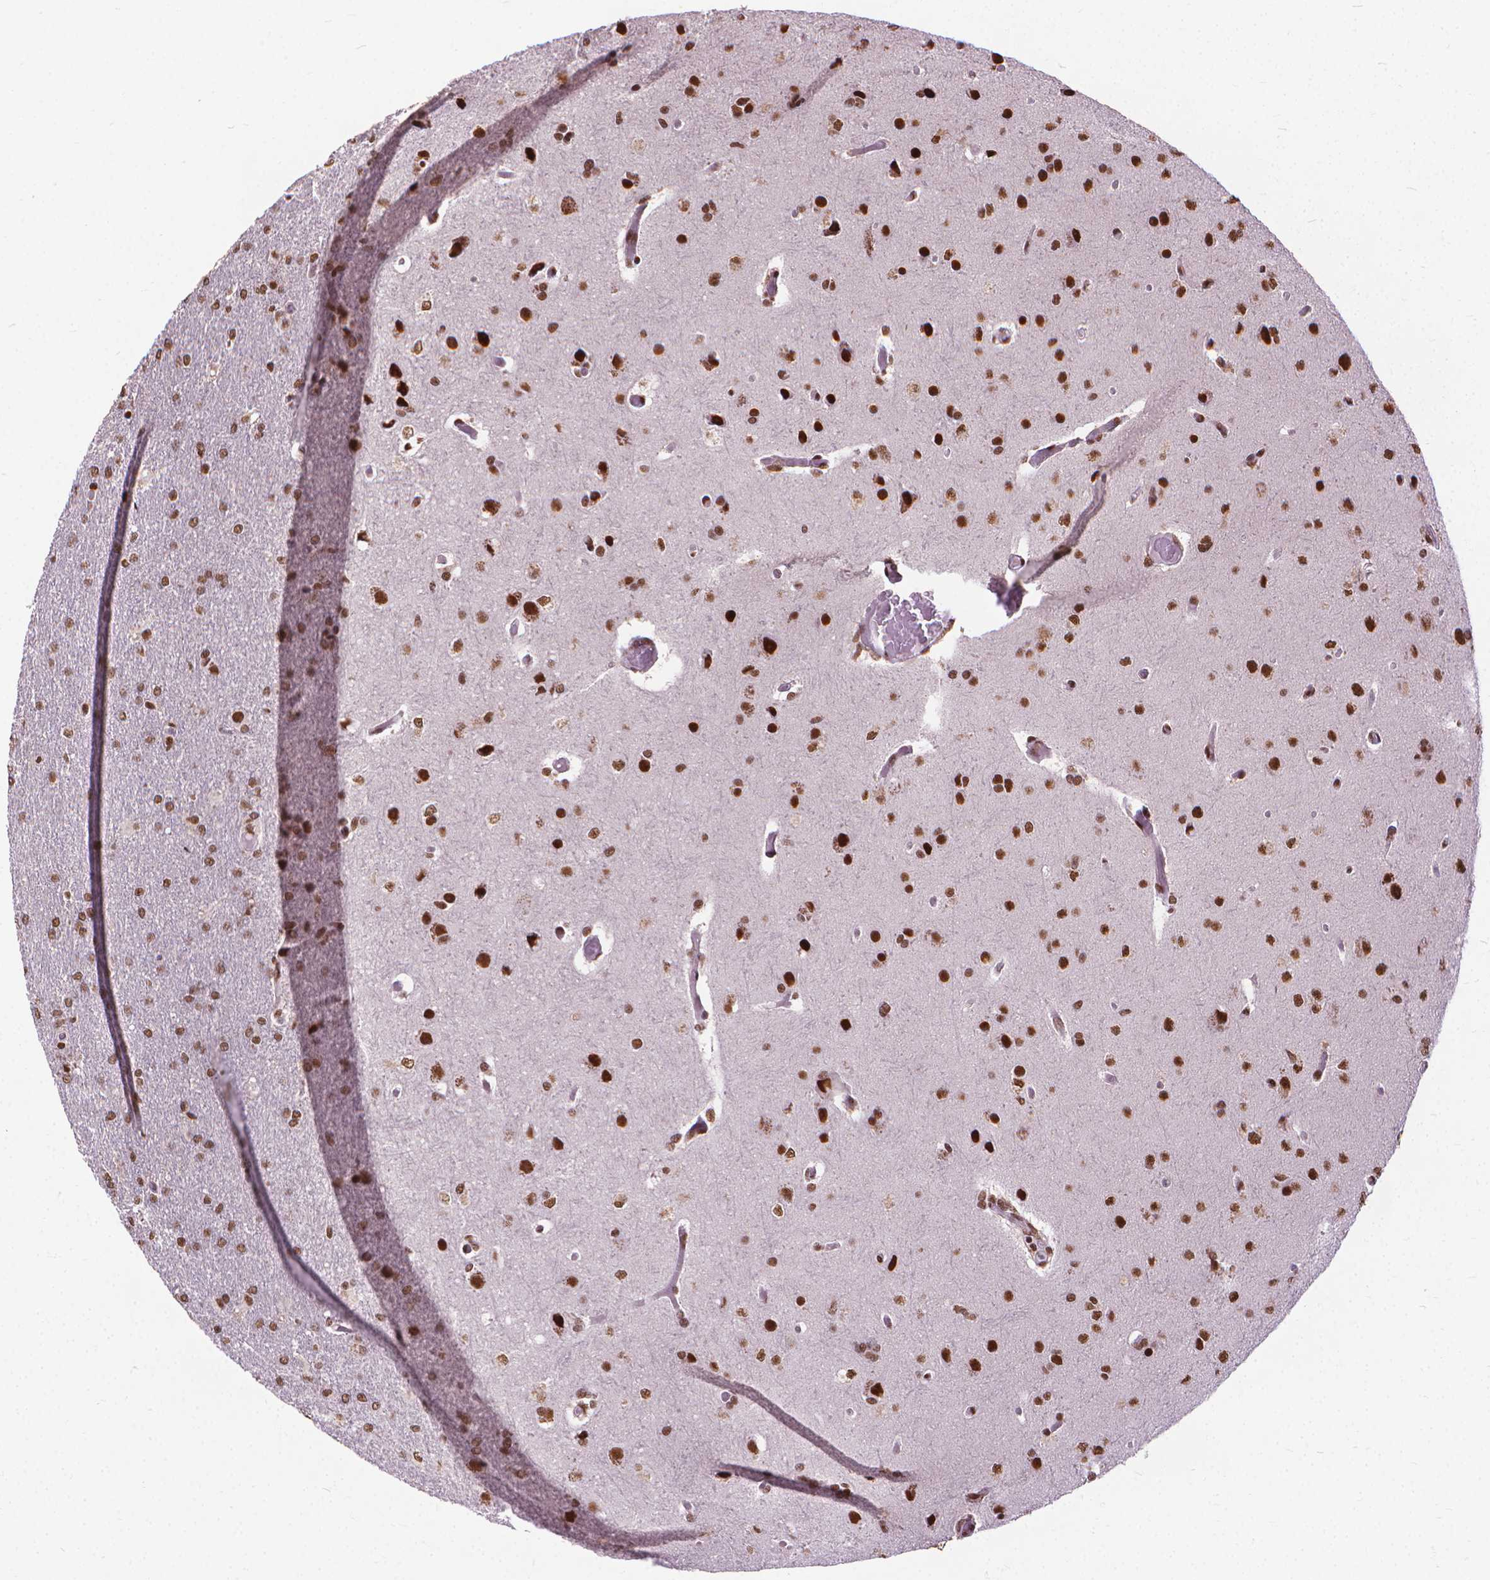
{"staining": {"intensity": "strong", "quantity": ">75%", "location": "nuclear"}, "tissue": "glioma", "cell_type": "Tumor cells", "image_type": "cancer", "snomed": [{"axis": "morphology", "description": "Glioma, malignant, High grade"}, {"axis": "topography", "description": "Brain"}], "caption": "Tumor cells show high levels of strong nuclear staining in about >75% of cells in human high-grade glioma (malignant).", "gene": "AKAP8", "patient": {"sex": "male", "age": 68}}